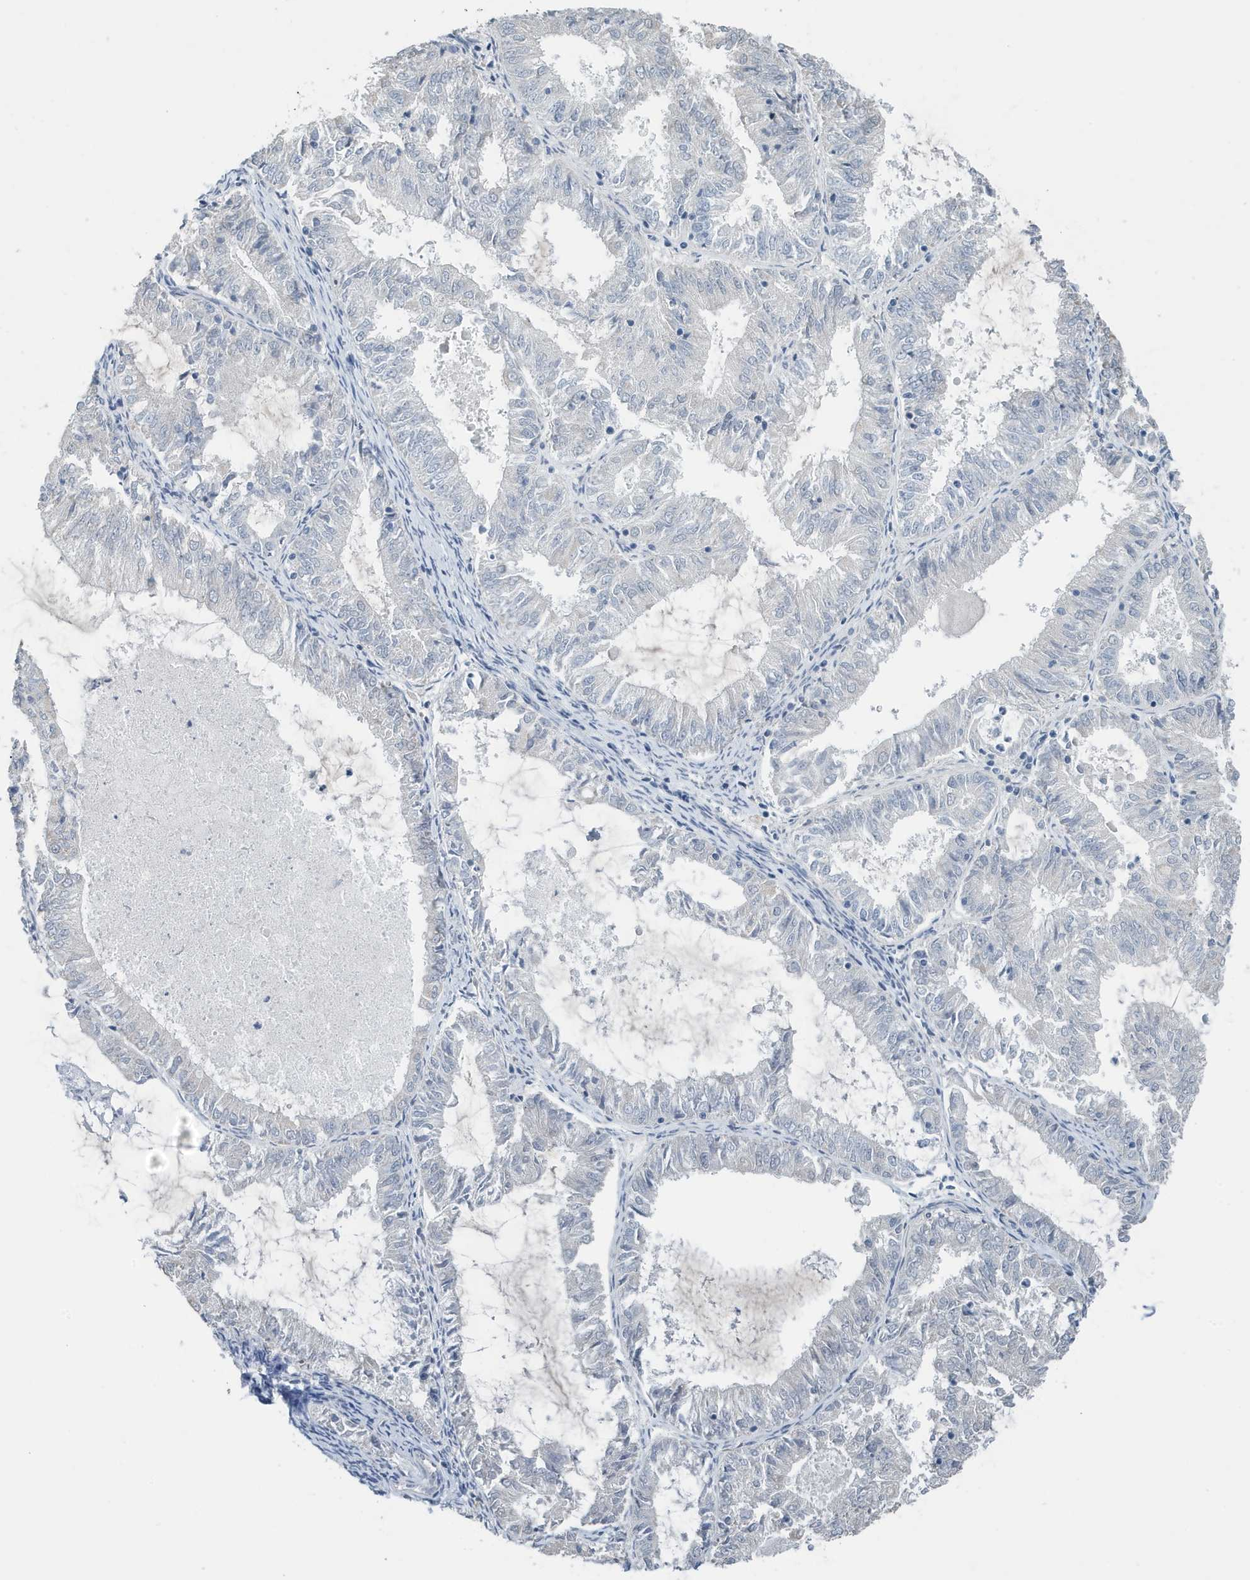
{"staining": {"intensity": "negative", "quantity": "none", "location": "none"}, "tissue": "endometrial cancer", "cell_type": "Tumor cells", "image_type": "cancer", "snomed": [{"axis": "morphology", "description": "Adenocarcinoma, NOS"}, {"axis": "topography", "description": "Endometrium"}], "caption": "Tumor cells are negative for protein expression in human adenocarcinoma (endometrial).", "gene": "UGT2B4", "patient": {"sex": "female", "age": 57}}